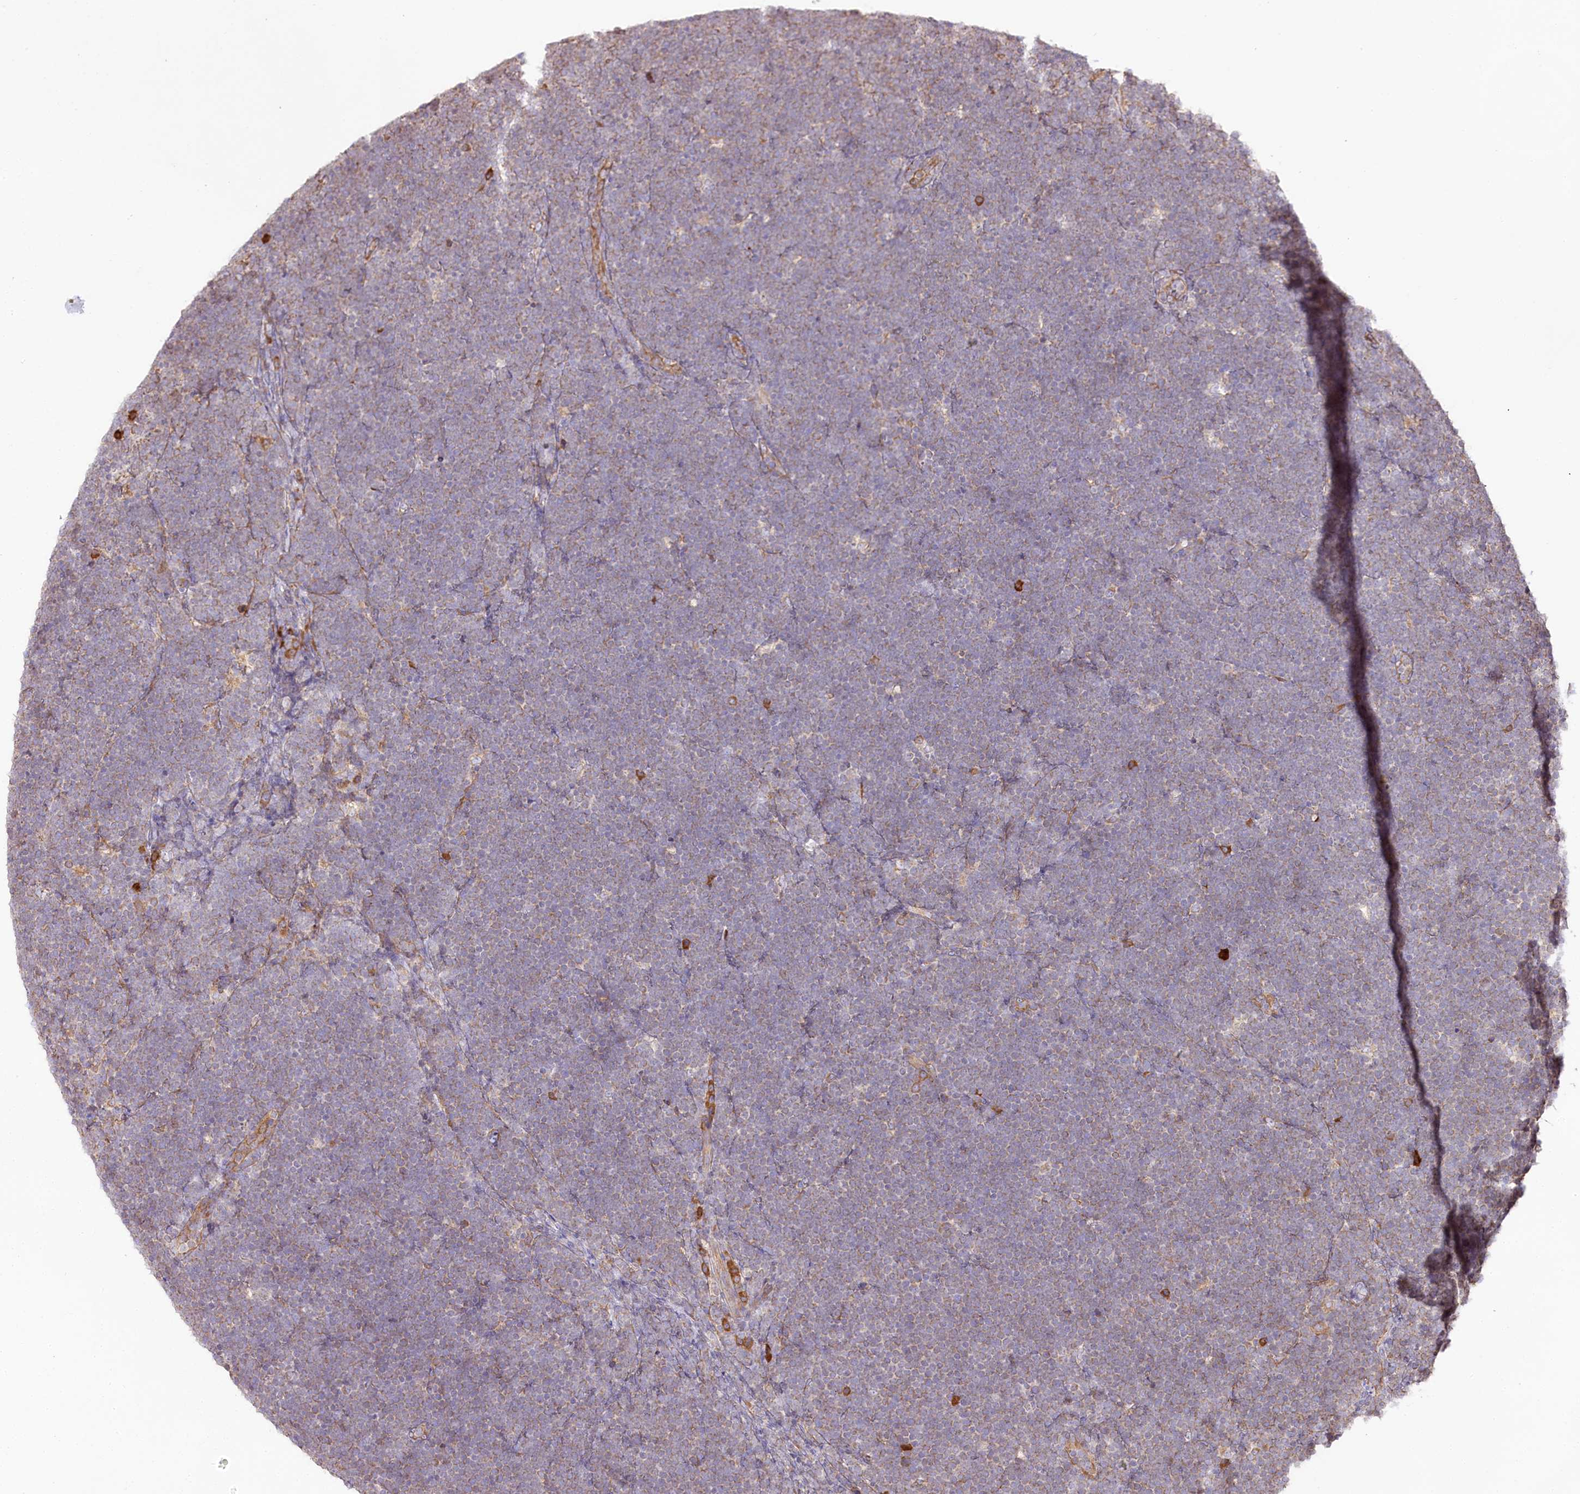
{"staining": {"intensity": "weak", "quantity": "<25%", "location": "cytoplasmic/membranous"}, "tissue": "lymphoma", "cell_type": "Tumor cells", "image_type": "cancer", "snomed": [{"axis": "morphology", "description": "Malignant lymphoma, non-Hodgkin's type, High grade"}, {"axis": "topography", "description": "Lymph node"}], "caption": "This is an immunohistochemistry (IHC) histopathology image of human lymphoma. There is no expression in tumor cells.", "gene": "CNPY2", "patient": {"sex": "male", "age": 13}}